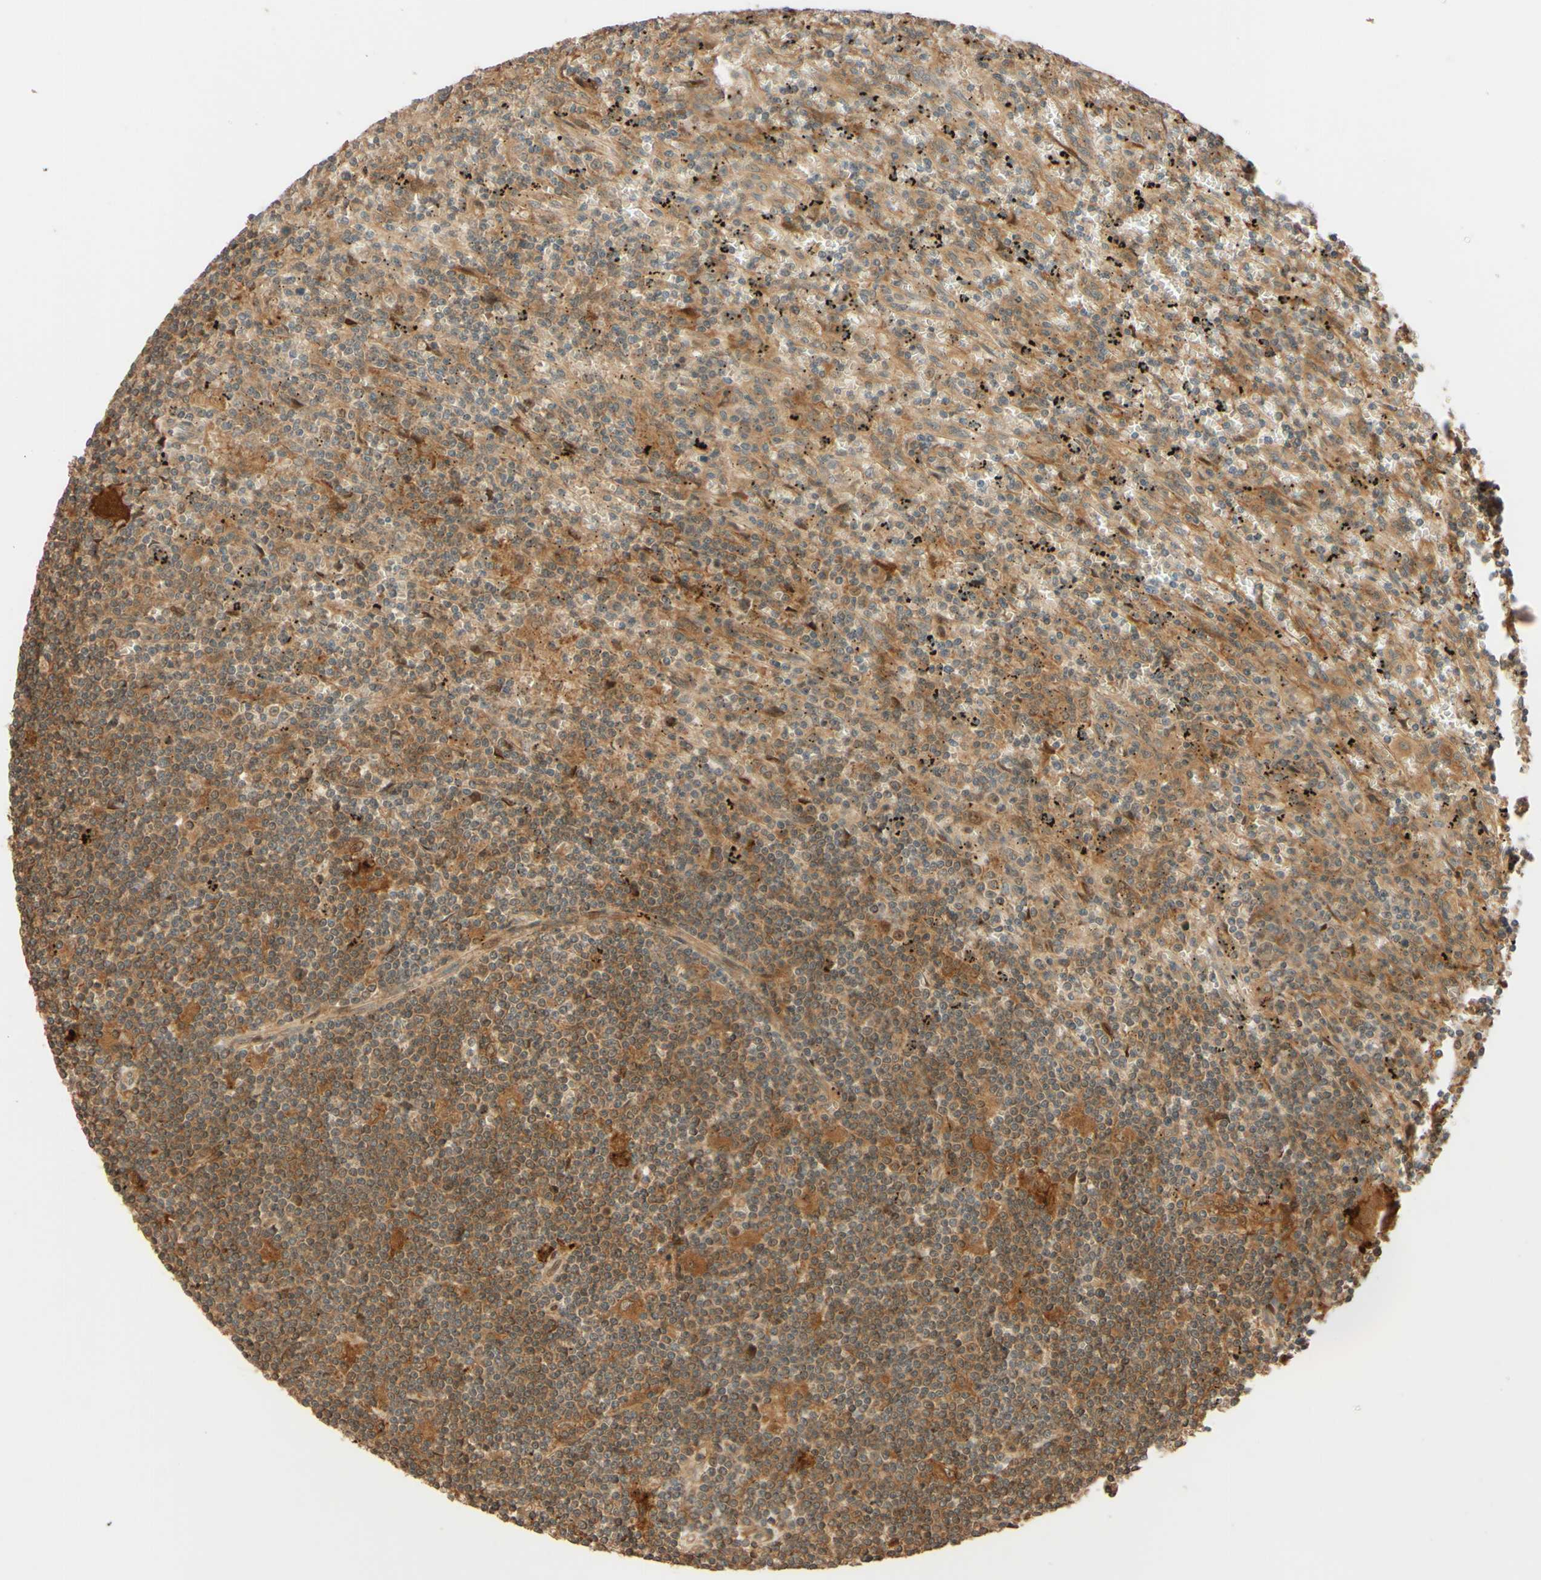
{"staining": {"intensity": "moderate", "quantity": ">75%", "location": "cytoplasmic/membranous"}, "tissue": "lymphoma", "cell_type": "Tumor cells", "image_type": "cancer", "snomed": [{"axis": "morphology", "description": "Malignant lymphoma, non-Hodgkin's type, Low grade"}, {"axis": "topography", "description": "Spleen"}], "caption": "The immunohistochemical stain highlights moderate cytoplasmic/membranous expression in tumor cells of lymphoma tissue.", "gene": "RNF19A", "patient": {"sex": "male", "age": 76}}